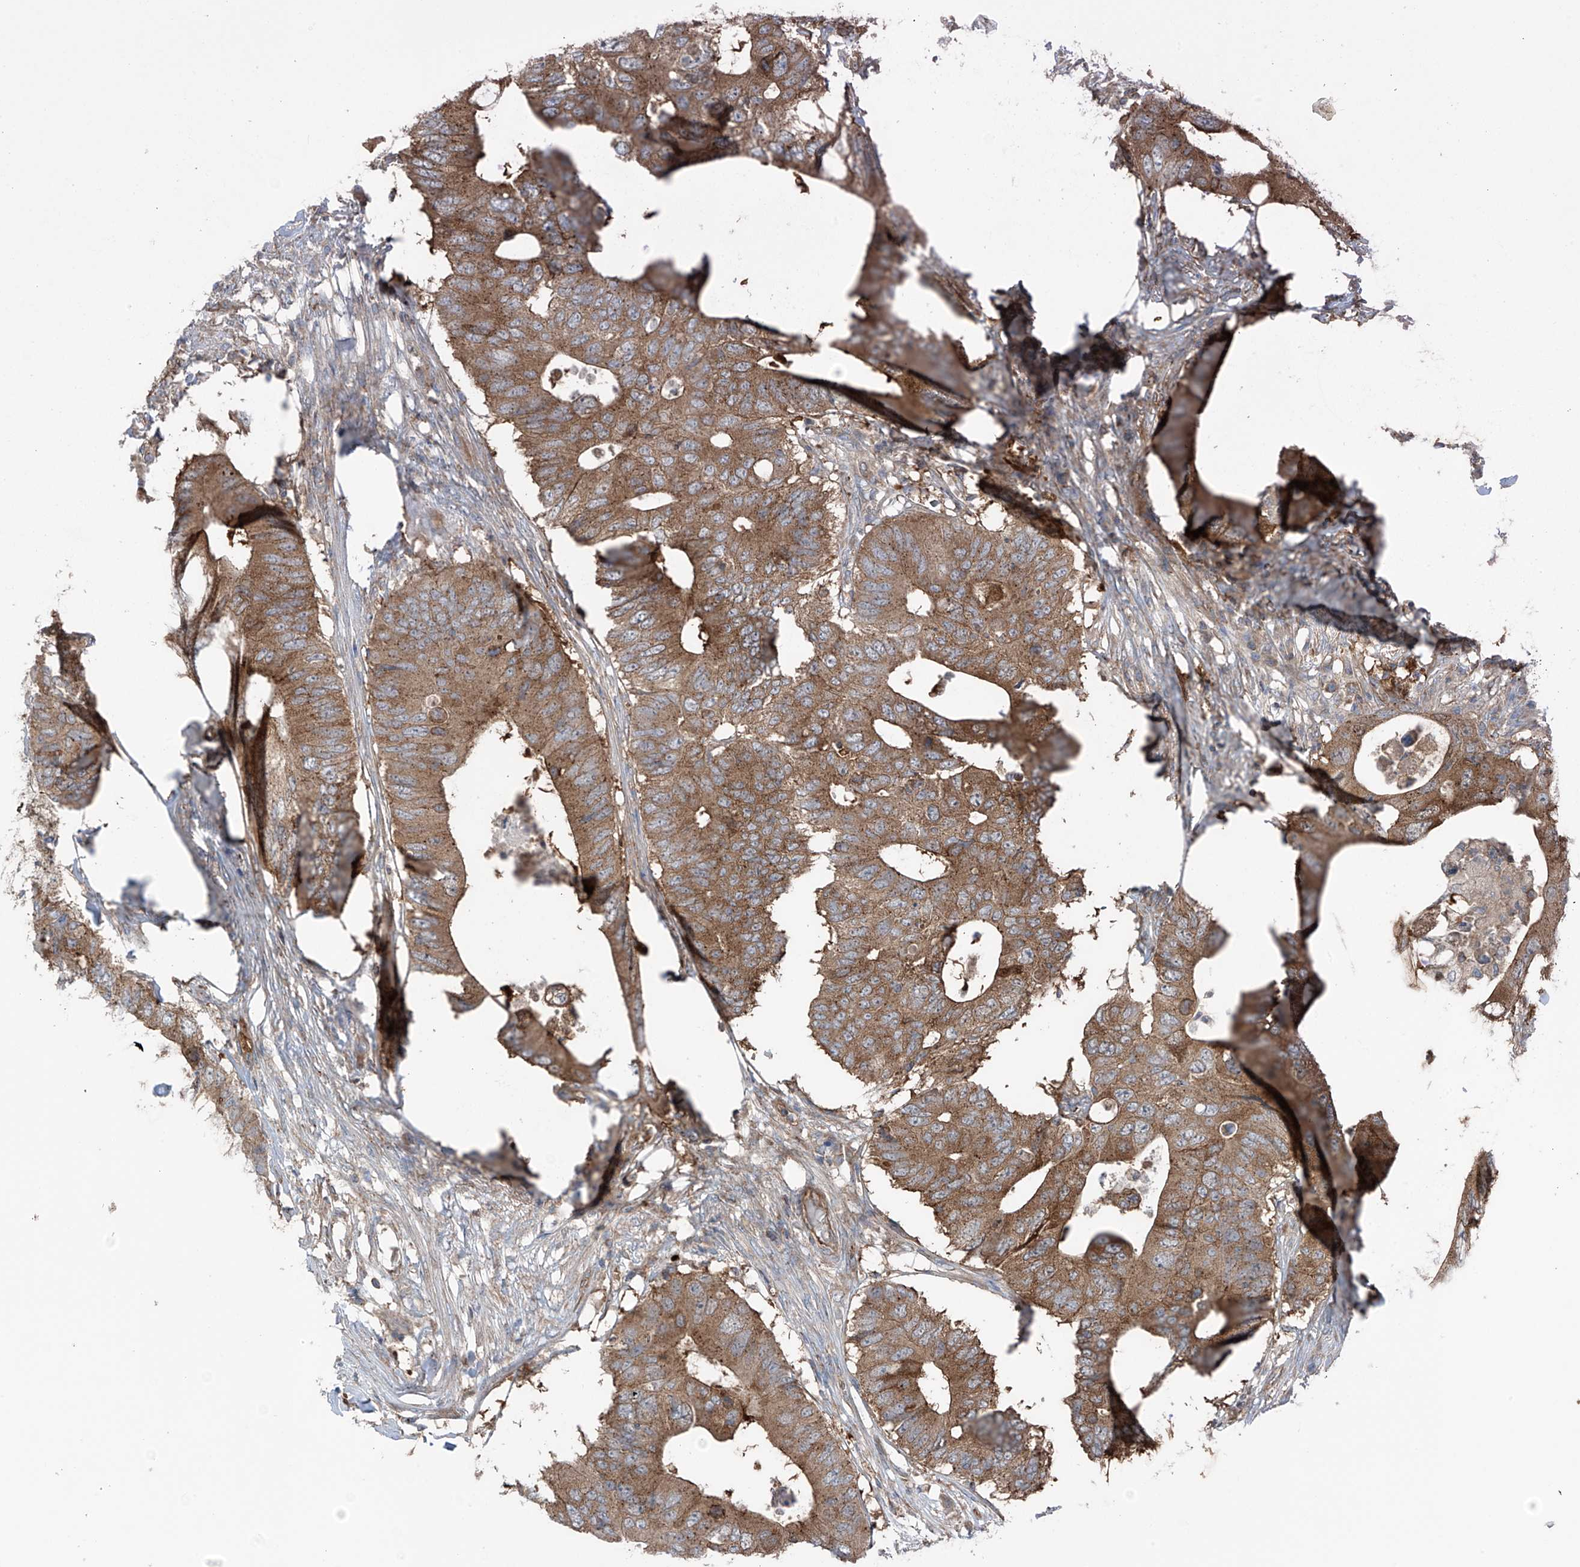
{"staining": {"intensity": "moderate", "quantity": ">75%", "location": "cytoplasmic/membranous"}, "tissue": "colorectal cancer", "cell_type": "Tumor cells", "image_type": "cancer", "snomed": [{"axis": "morphology", "description": "Adenocarcinoma, NOS"}, {"axis": "topography", "description": "Colon"}], "caption": "IHC of colorectal cancer (adenocarcinoma) displays medium levels of moderate cytoplasmic/membranous expression in approximately >75% of tumor cells.", "gene": "TXNDC9", "patient": {"sex": "male", "age": 71}}